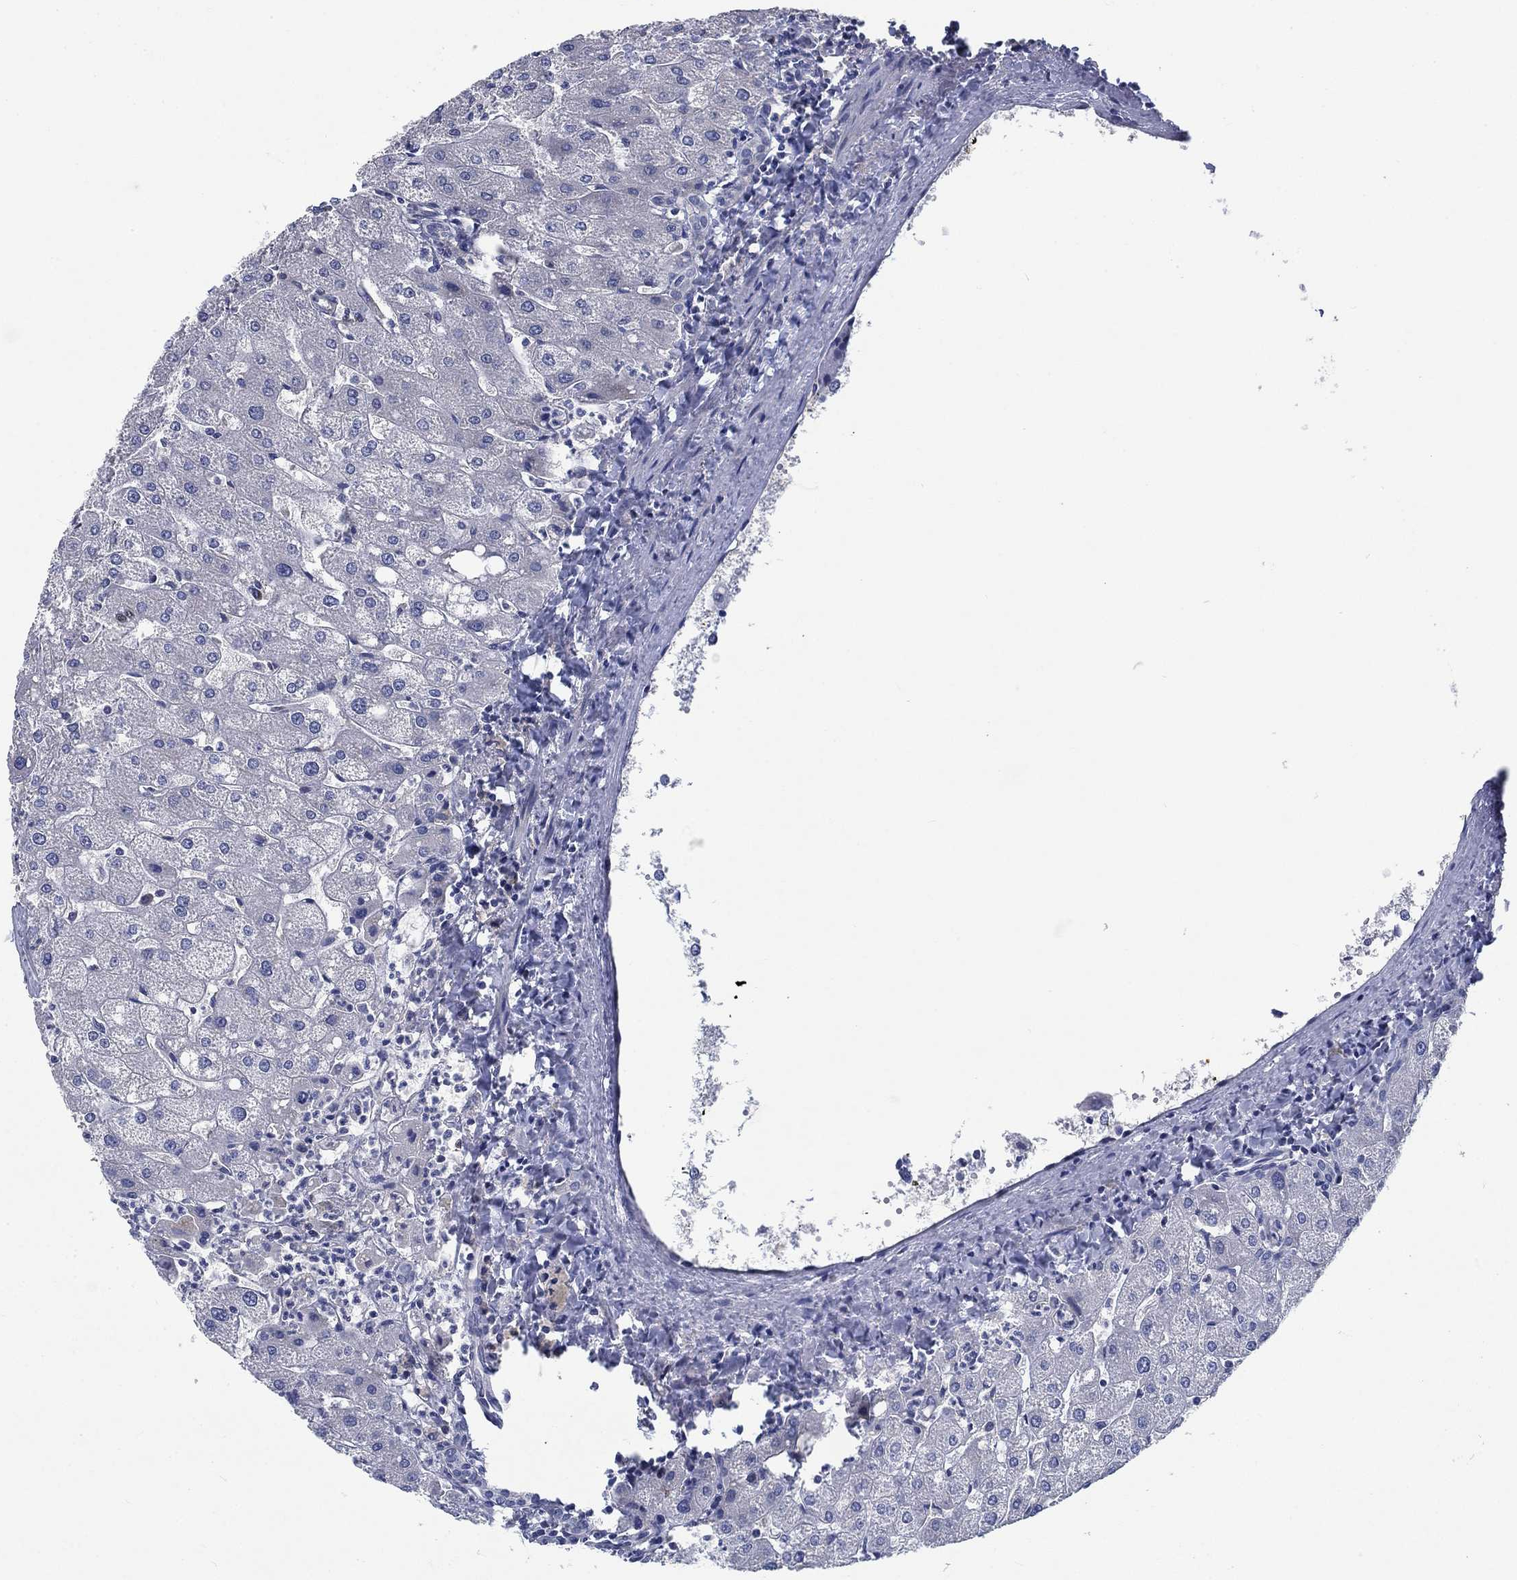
{"staining": {"intensity": "negative", "quantity": "none", "location": "none"}, "tissue": "liver", "cell_type": "Cholangiocytes", "image_type": "normal", "snomed": [{"axis": "morphology", "description": "Normal tissue, NOS"}, {"axis": "topography", "description": "Liver"}], "caption": "Immunohistochemical staining of benign liver shows no significant staining in cholangiocytes. Nuclei are stained in blue.", "gene": "MMP24", "patient": {"sex": "male", "age": 67}}